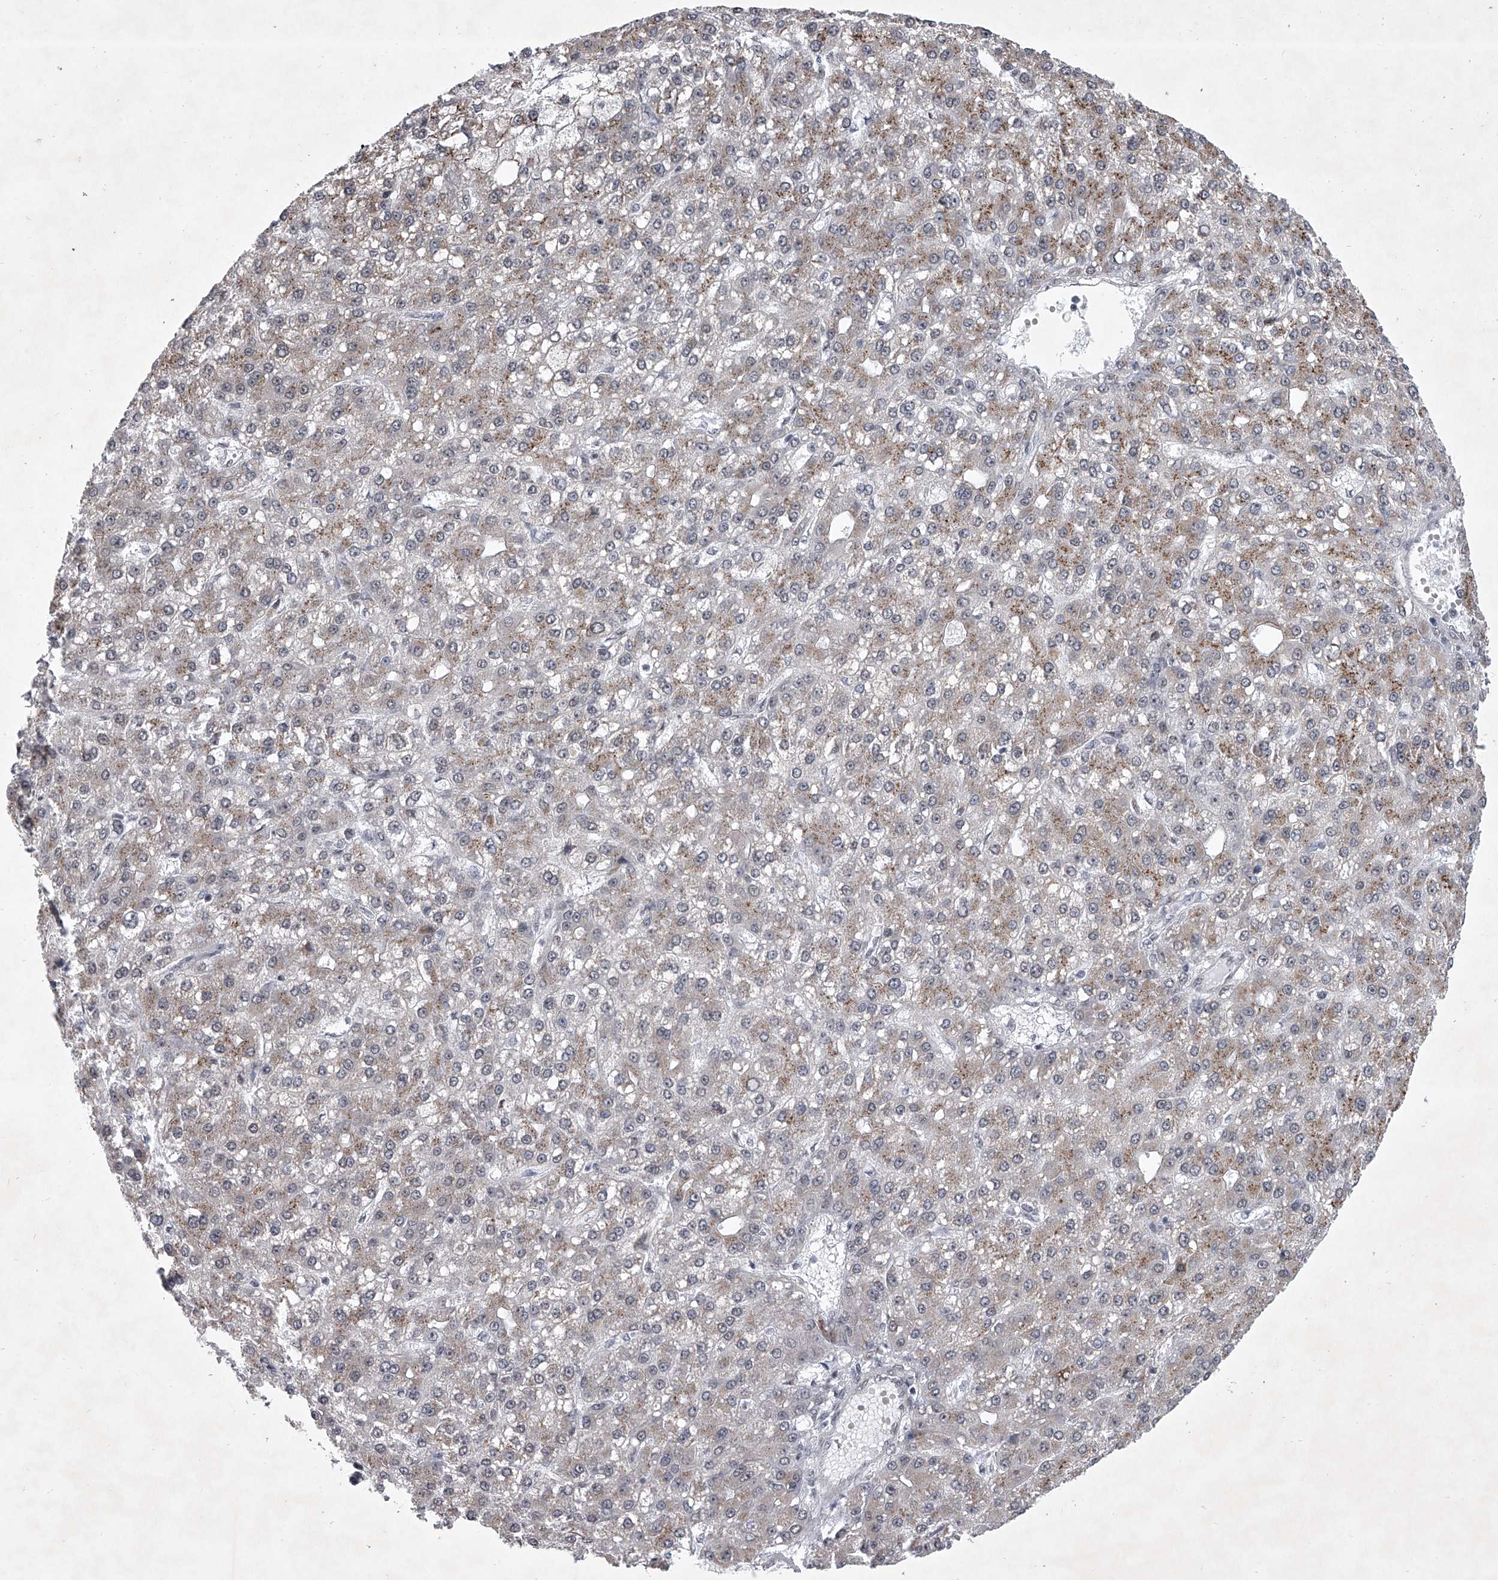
{"staining": {"intensity": "moderate", "quantity": "25%-75%", "location": "cytoplasmic/membranous"}, "tissue": "liver cancer", "cell_type": "Tumor cells", "image_type": "cancer", "snomed": [{"axis": "morphology", "description": "Carcinoma, Hepatocellular, NOS"}, {"axis": "topography", "description": "Liver"}], "caption": "Human liver cancer stained for a protein (brown) shows moderate cytoplasmic/membranous positive staining in about 25%-75% of tumor cells.", "gene": "MLLT1", "patient": {"sex": "male", "age": 67}}